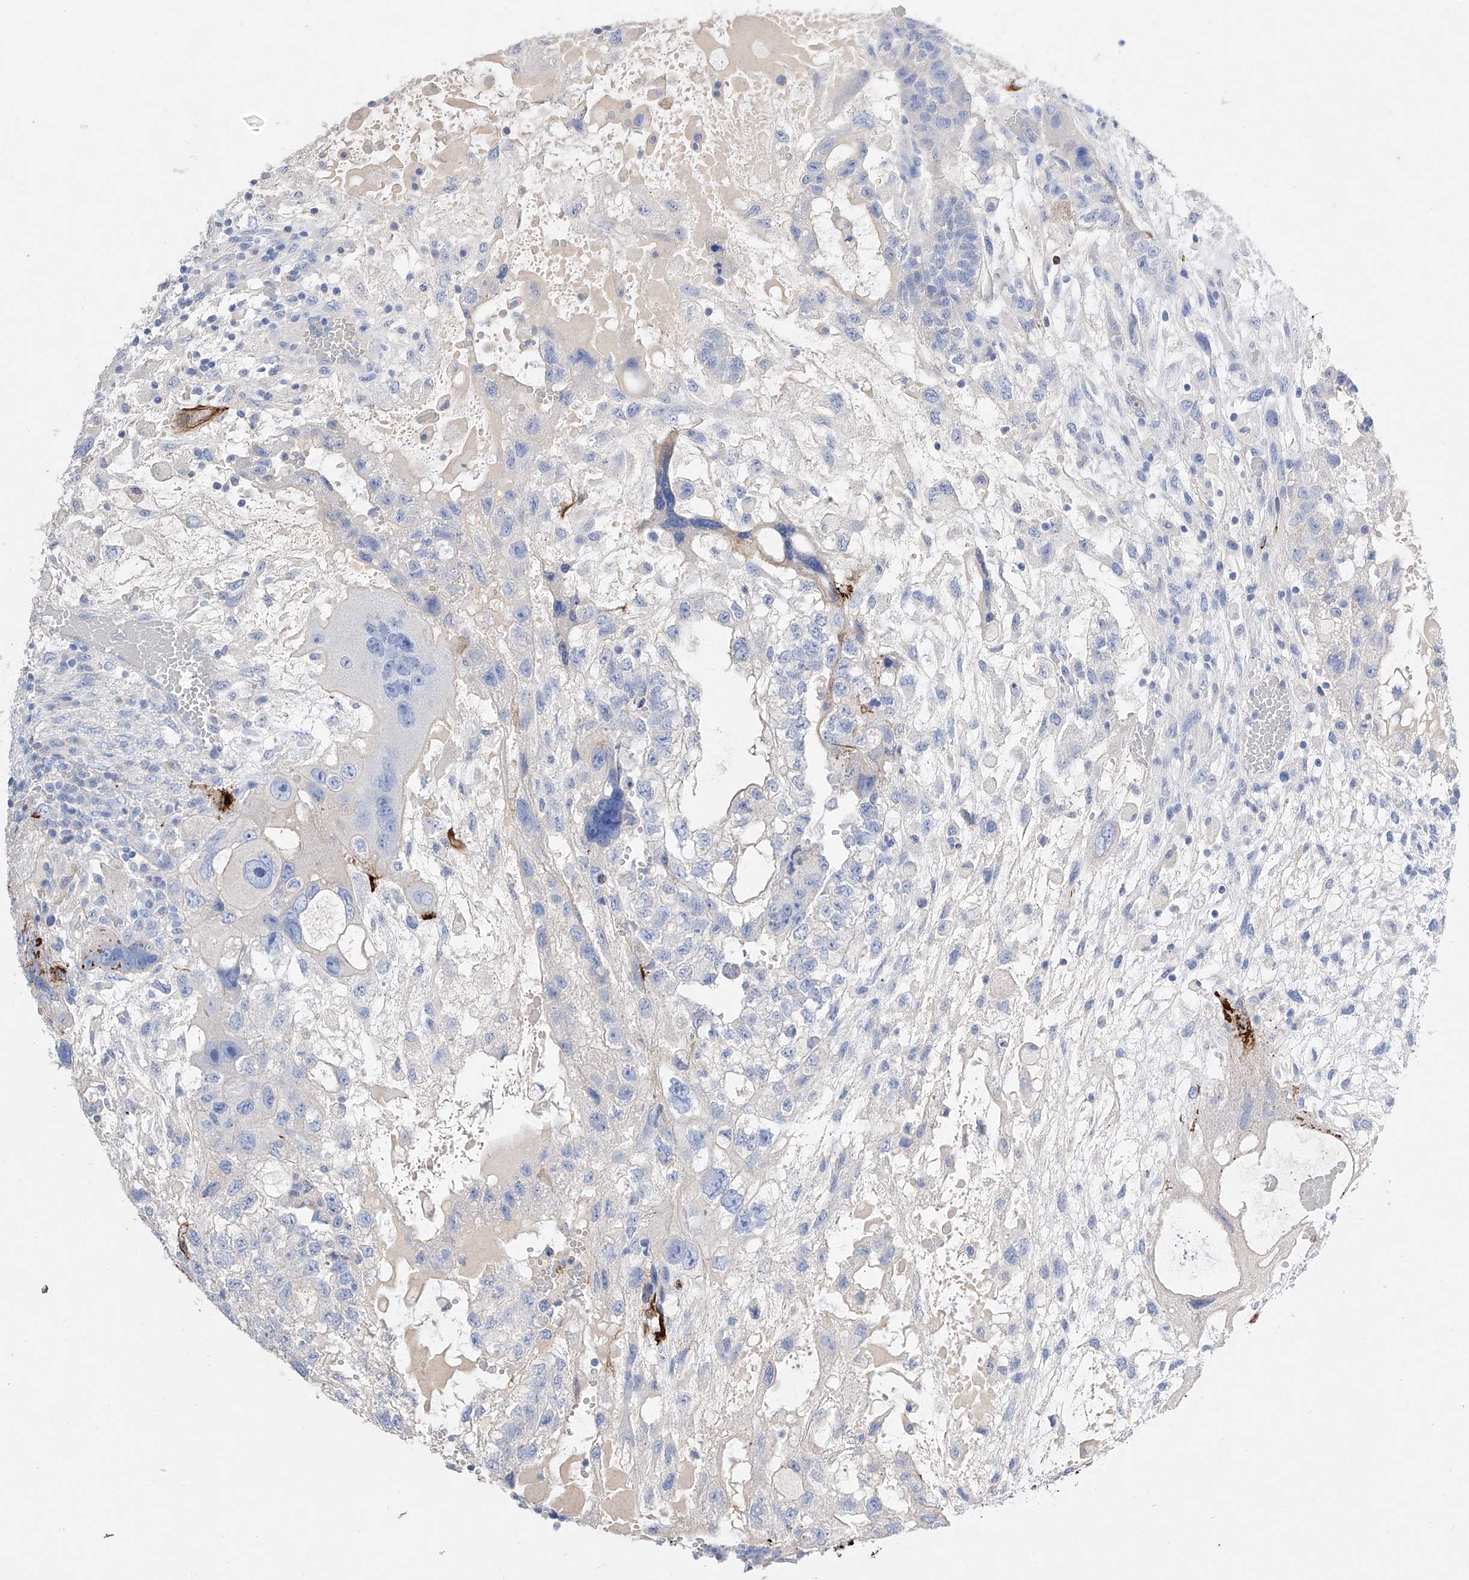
{"staining": {"intensity": "negative", "quantity": "none", "location": "none"}, "tissue": "testis cancer", "cell_type": "Tumor cells", "image_type": "cancer", "snomed": [{"axis": "morphology", "description": "Carcinoma, Embryonal, NOS"}, {"axis": "topography", "description": "Testis"}], "caption": "Immunohistochemistry of human testis cancer (embryonal carcinoma) displays no expression in tumor cells.", "gene": "TM7SF2", "patient": {"sex": "male", "age": 36}}